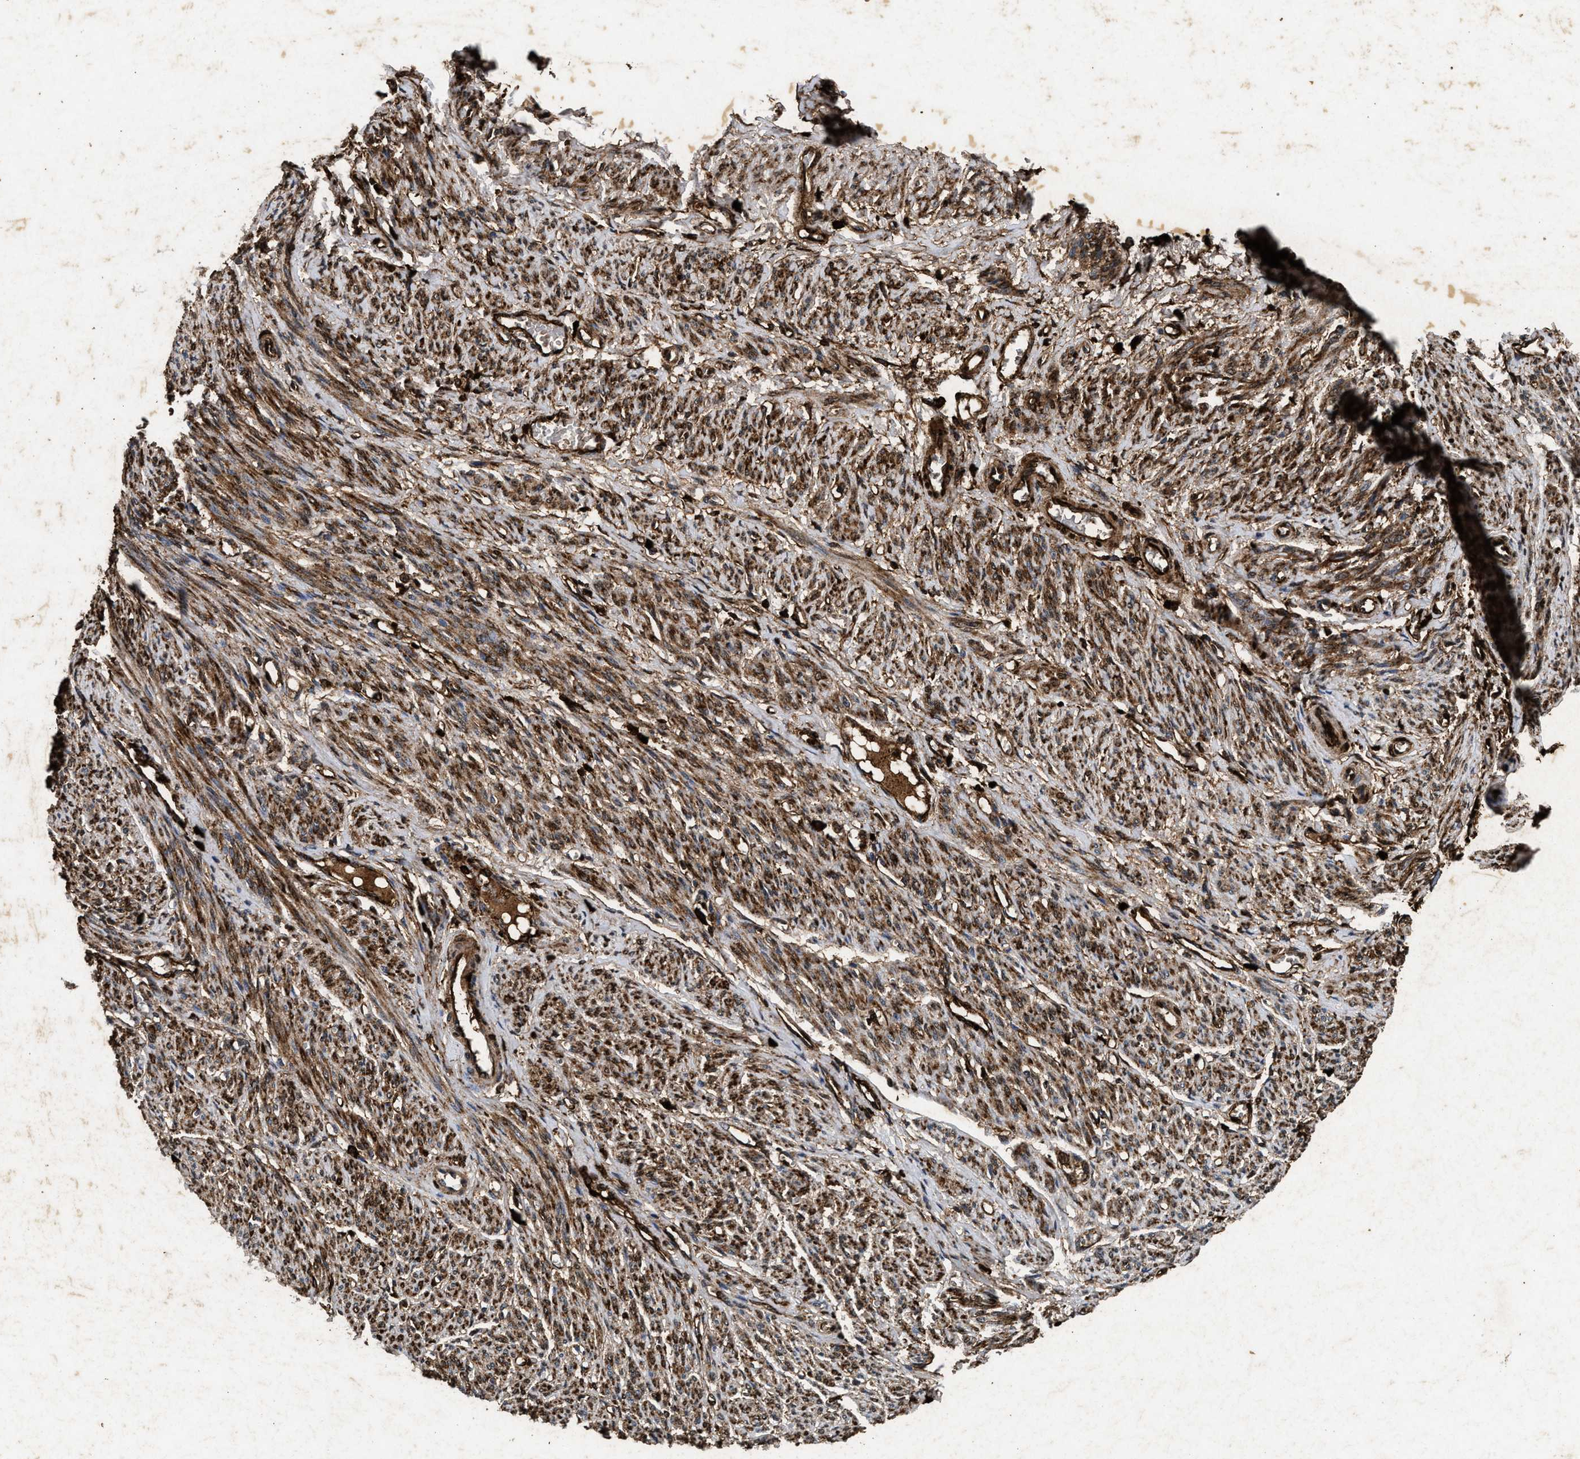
{"staining": {"intensity": "moderate", "quantity": ">75%", "location": "cytoplasmic/membranous,nuclear"}, "tissue": "smooth muscle", "cell_type": "Smooth muscle cells", "image_type": "normal", "snomed": [{"axis": "morphology", "description": "Normal tissue, NOS"}, {"axis": "topography", "description": "Smooth muscle"}], "caption": "This is a photomicrograph of immunohistochemistry (IHC) staining of normal smooth muscle, which shows moderate expression in the cytoplasmic/membranous,nuclear of smooth muscle cells.", "gene": "ACOX1", "patient": {"sex": "female", "age": 65}}